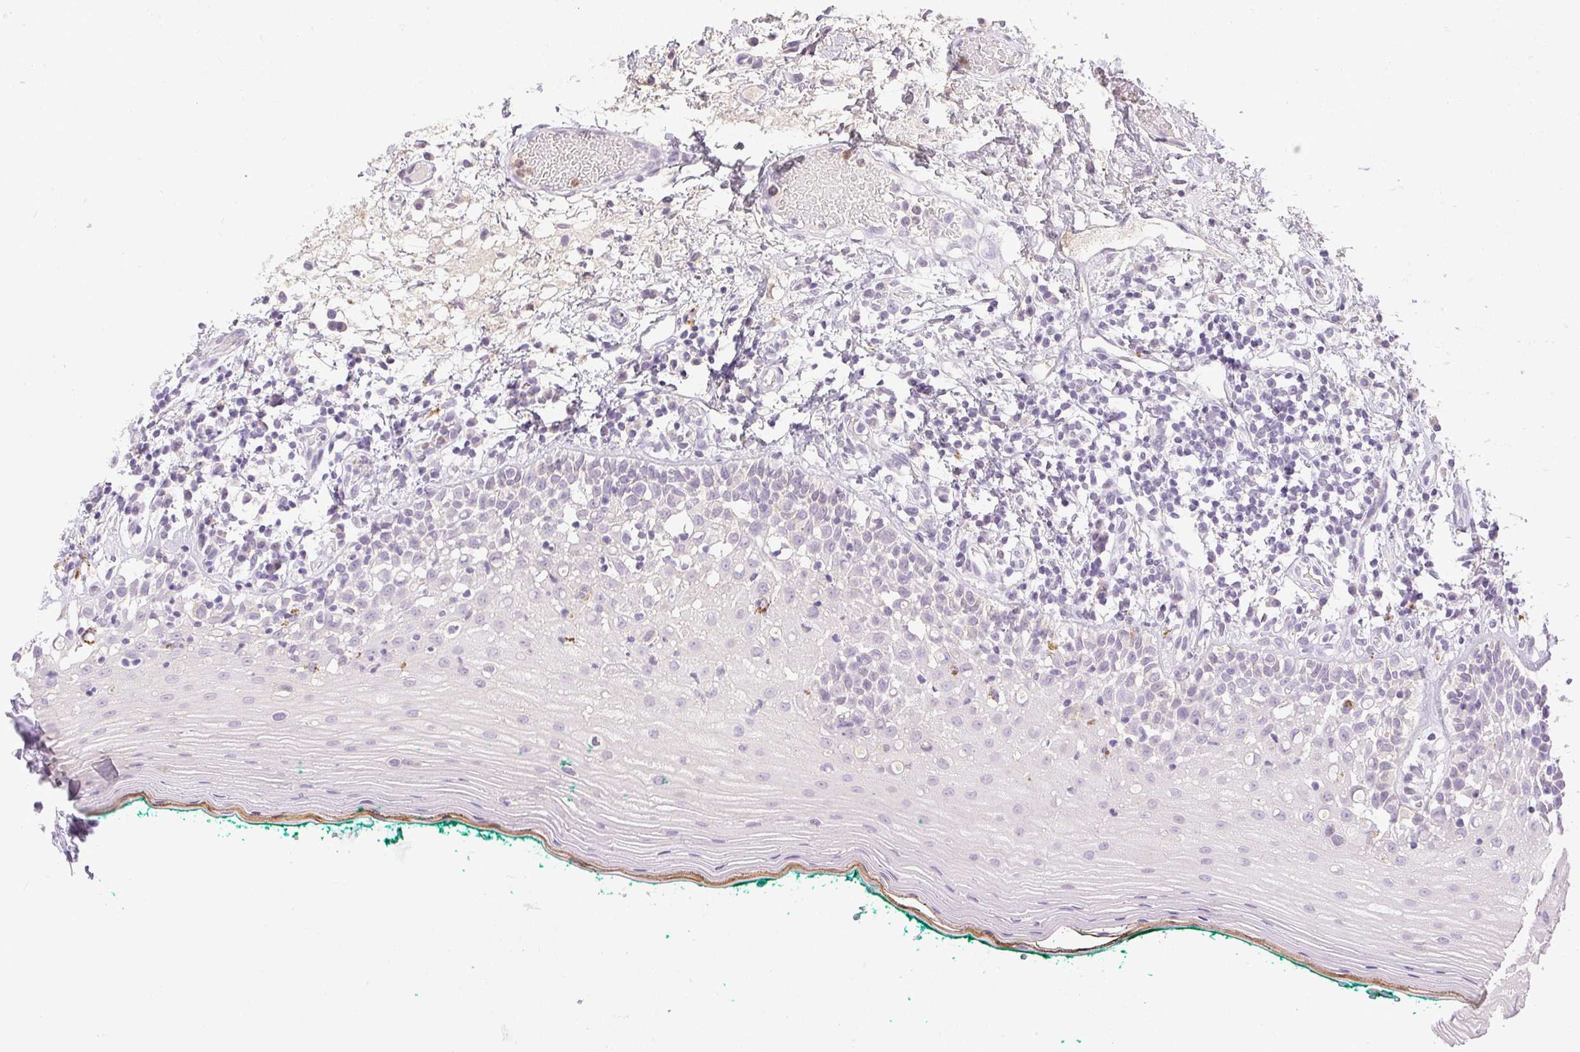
{"staining": {"intensity": "negative", "quantity": "none", "location": "none"}, "tissue": "oral mucosa", "cell_type": "Squamous epithelial cells", "image_type": "normal", "snomed": [{"axis": "morphology", "description": "Normal tissue, NOS"}, {"axis": "topography", "description": "Oral tissue"}], "caption": "This histopathology image is of benign oral mucosa stained with IHC to label a protein in brown with the nuclei are counter-stained blue. There is no staining in squamous epithelial cells.", "gene": "EMX2", "patient": {"sex": "female", "age": 83}}